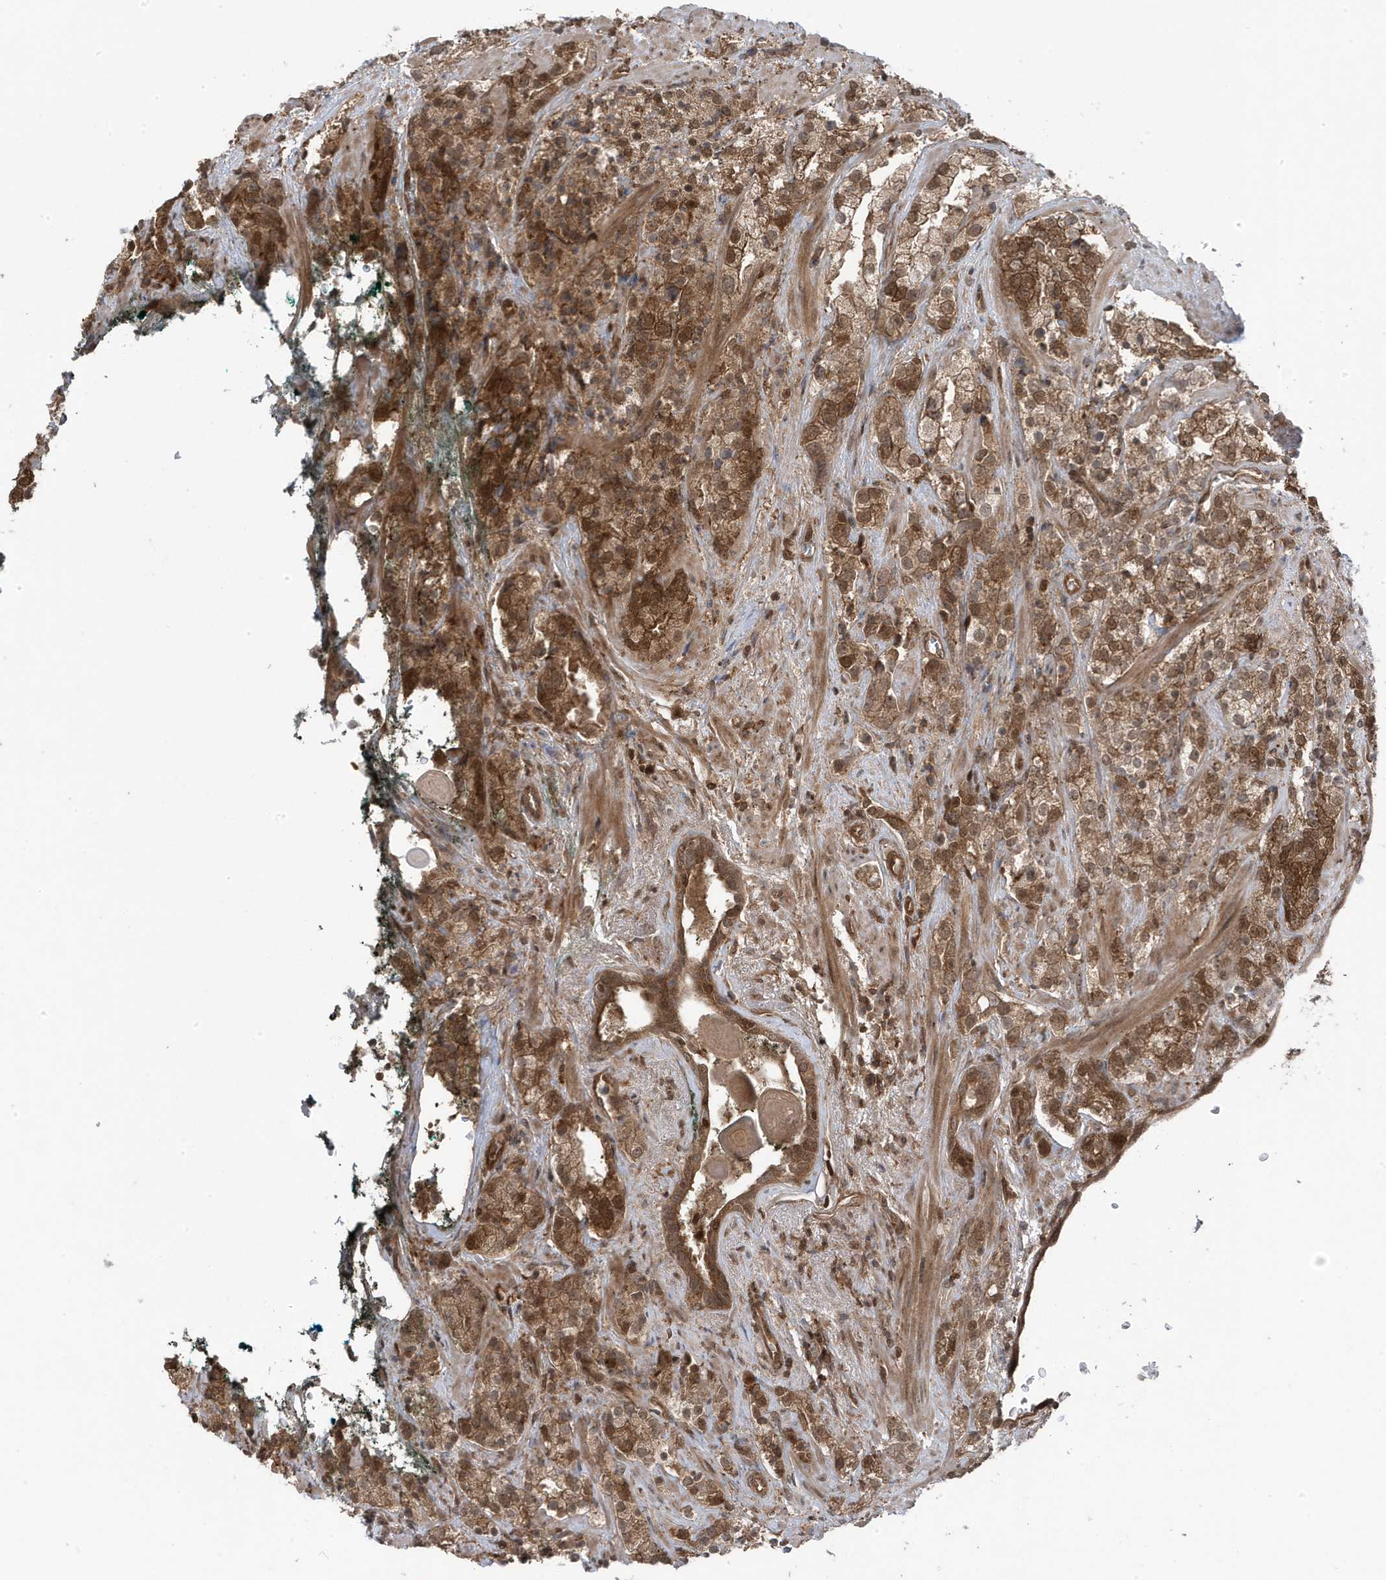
{"staining": {"intensity": "moderate", "quantity": ">75%", "location": "cytoplasmic/membranous,nuclear"}, "tissue": "prostate cancer", "cell_type": "Tumor cells", "image_type": "cancer", "snomed": [{"axis": "morphology", "description": "Adenocarcinoma, High grade"}, {"axis": "topography", "description": "Prostate"}], "caption": "Brown immunohistochemical staining in human prostate cancer (adenocarcinoma (high-grade)) reveals moderate cytoplasmic/membranous and nuclear positivity in approximately >75% of tumor cells. Using DAB (3,3'-diaminobenzidine) (brown) and hematoxylin (blue) stains, captured at high magnification using brightfield microscopy.", "gene": "MAPK1IP1L", "patient": {"sex": "male", "age": 71}}